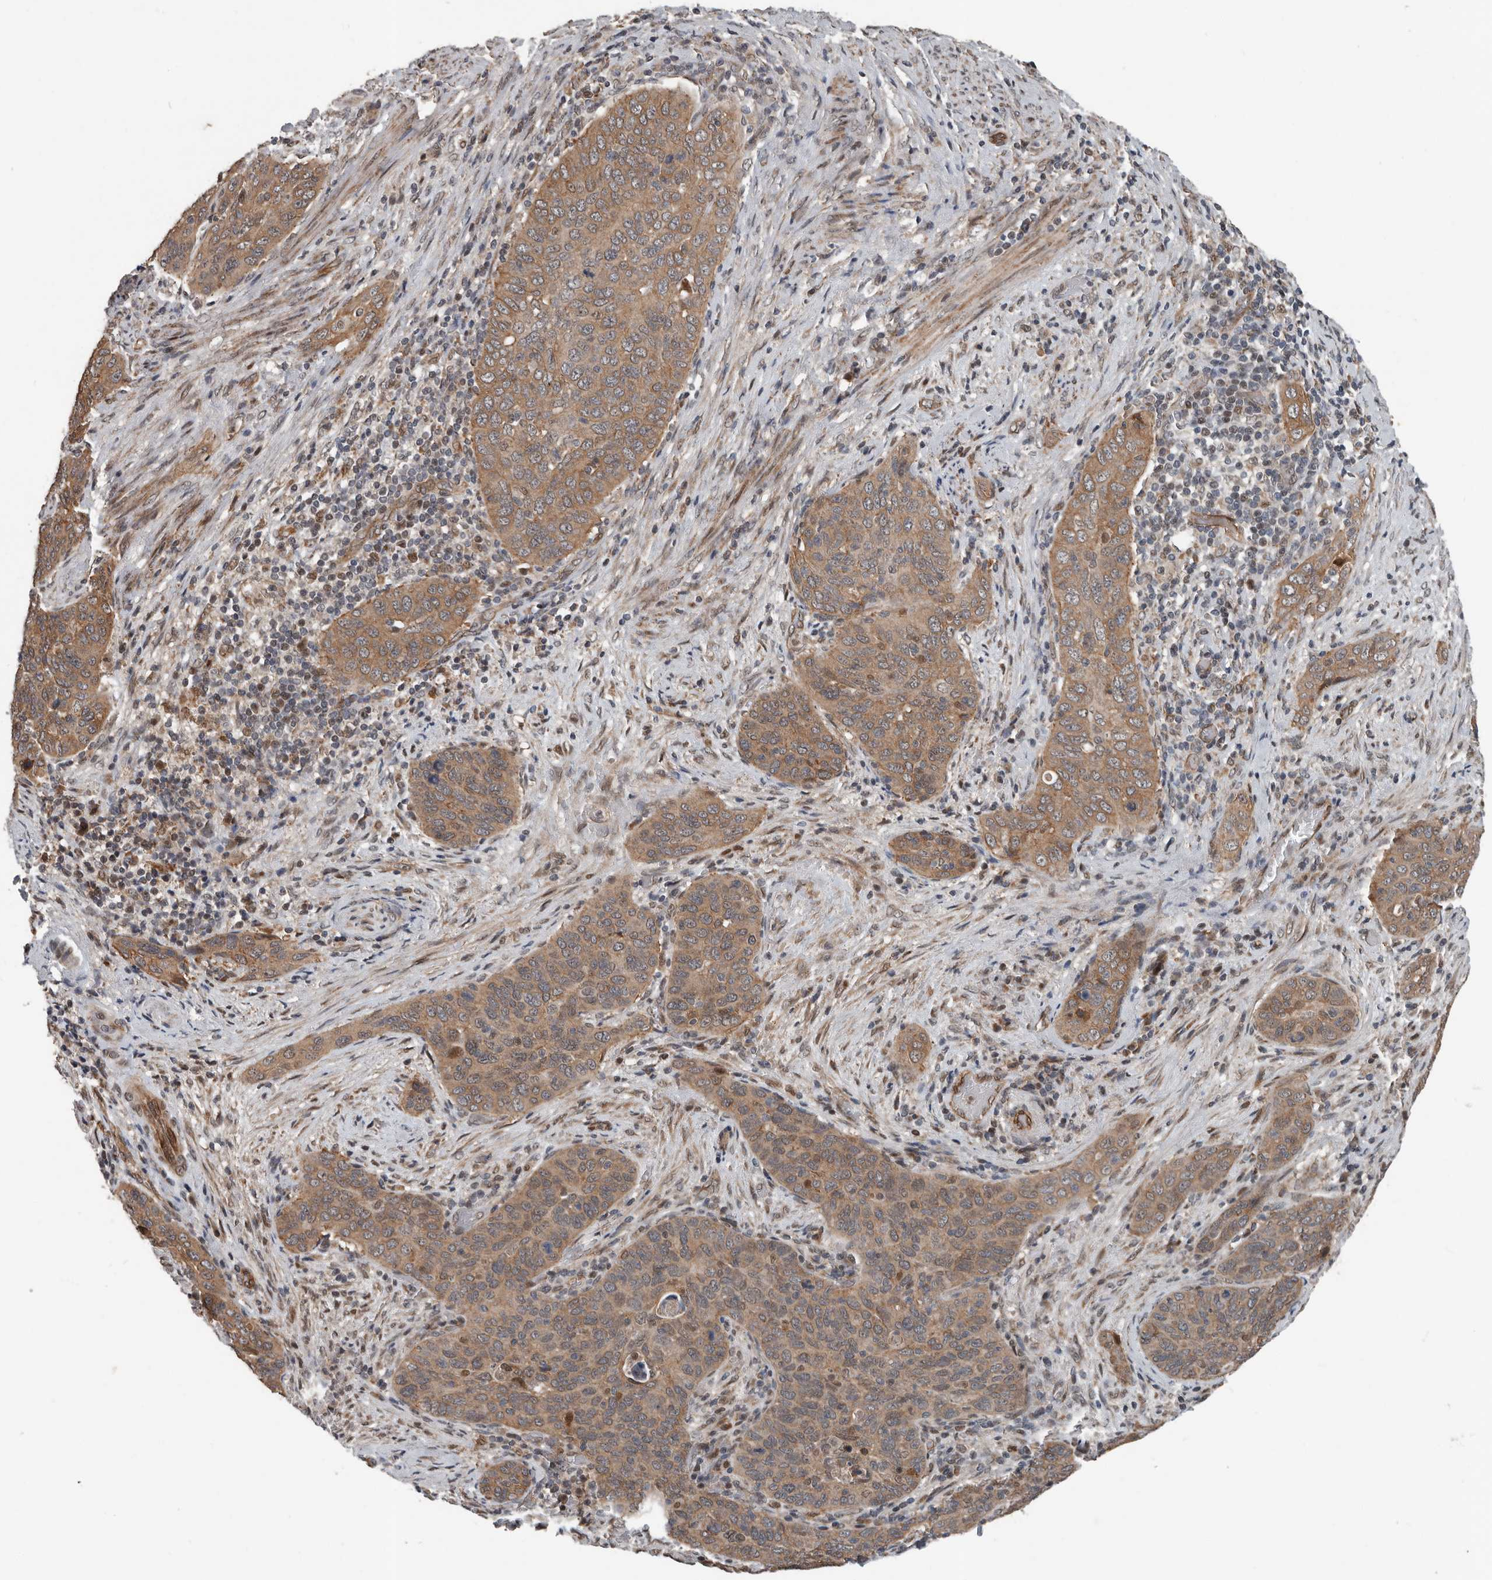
{"staining": {"intensity": "moderate", "quantity": ">75%", "location": "cytoplasmic/membranous"}, "tissue": "cervical cancer", "cell_type": "Tumor cells", "image_type": "cancer", "snomed": [{"axis": "morphology", "description": "Squamous cell carcinoma, NOS"}, {"axis": "topography", "description": "Cervix"}], "caption": "Cervical cancer (squamous cell carcinoma) was stained to show a protein in brown. There is medium levels of moderate cytoplasmic/membranous staining in approximately >75% of tumor cells.", "gene": "YOD1", "patient": {"sex": "female", "age": 60}}